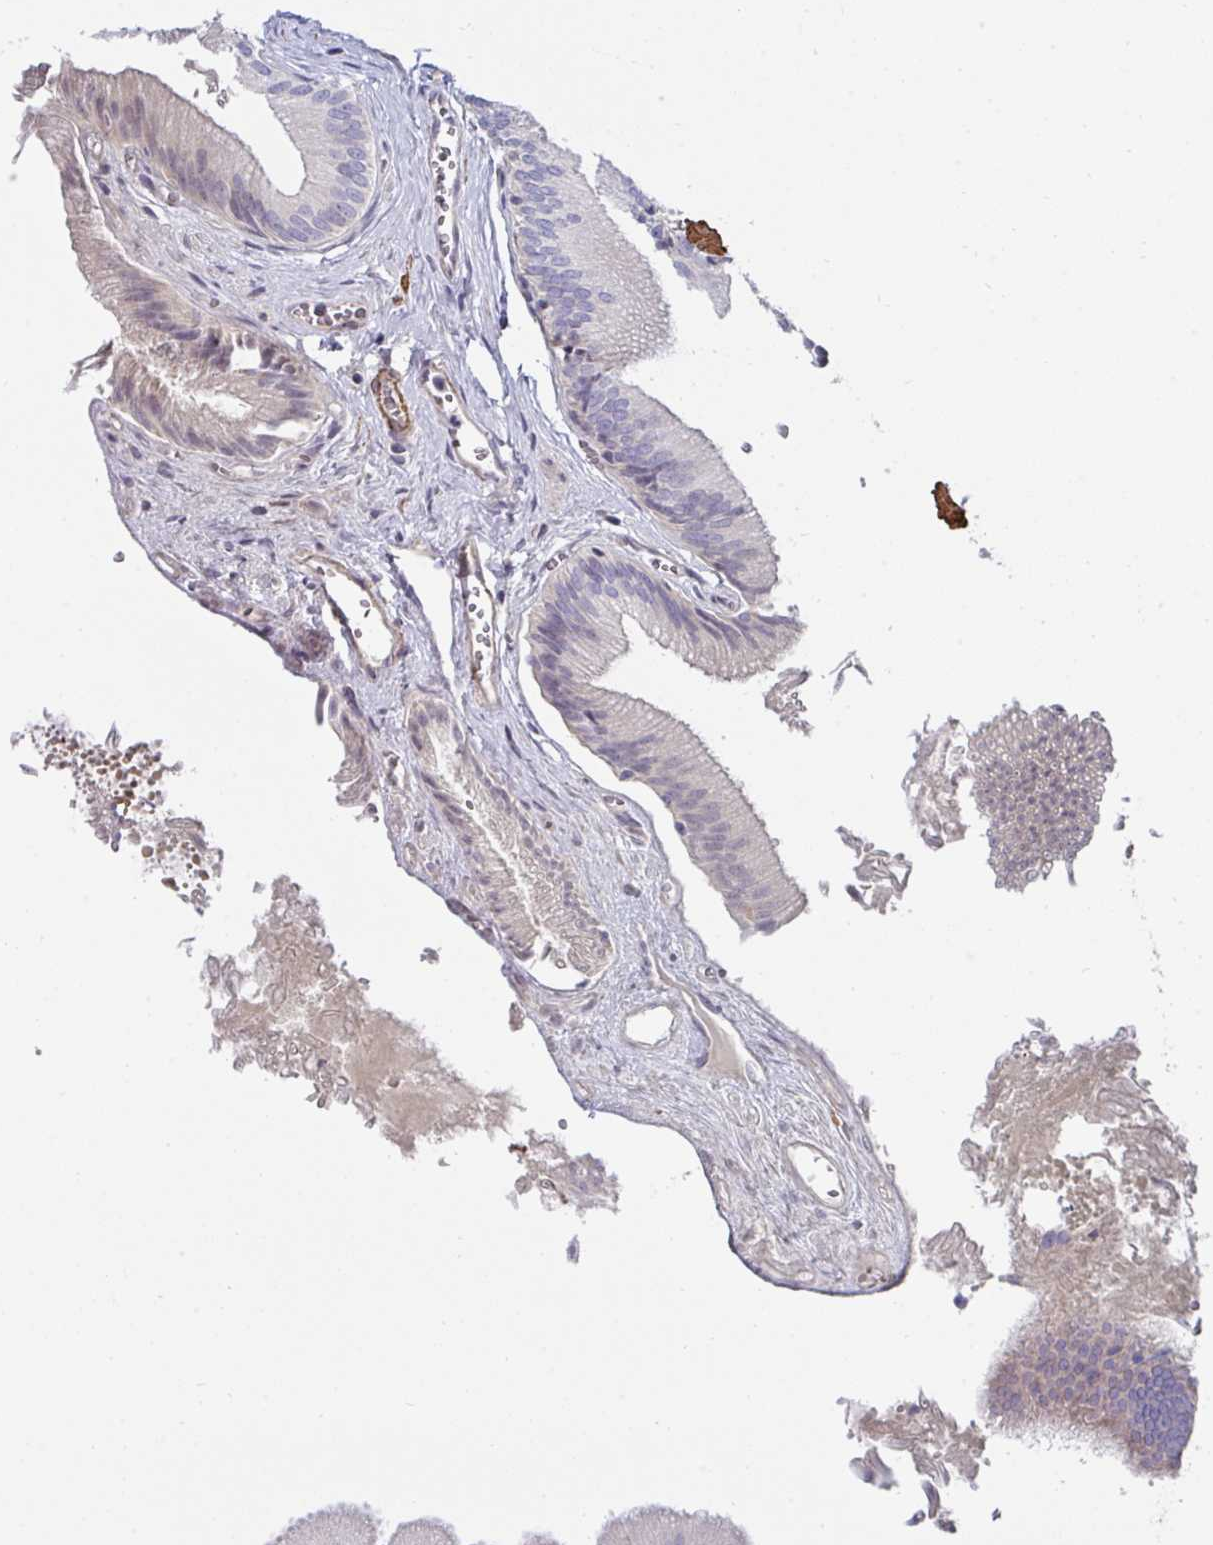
{"staining": {"intensity": "moderate", "quantity": "<25%", "location": "cytoplasmic/membranous"}, "tissue": "gallbladder", "cell_type": "Glandular cells", "image_type": "normal", "snomed": [{"axis": "morphology", "description": "Normal tissue, NOS"}, {"axis": "topography", "description": "Gallbladder"}], "caption": "The image shows immunohistochemical staining of normal gallbladder. There is moderate cytoplasmic/membranous staining is present in approximately <25% of glandular cells.", "gene": "FBXL13", "patient": {"sex": "male", "age": 17}}